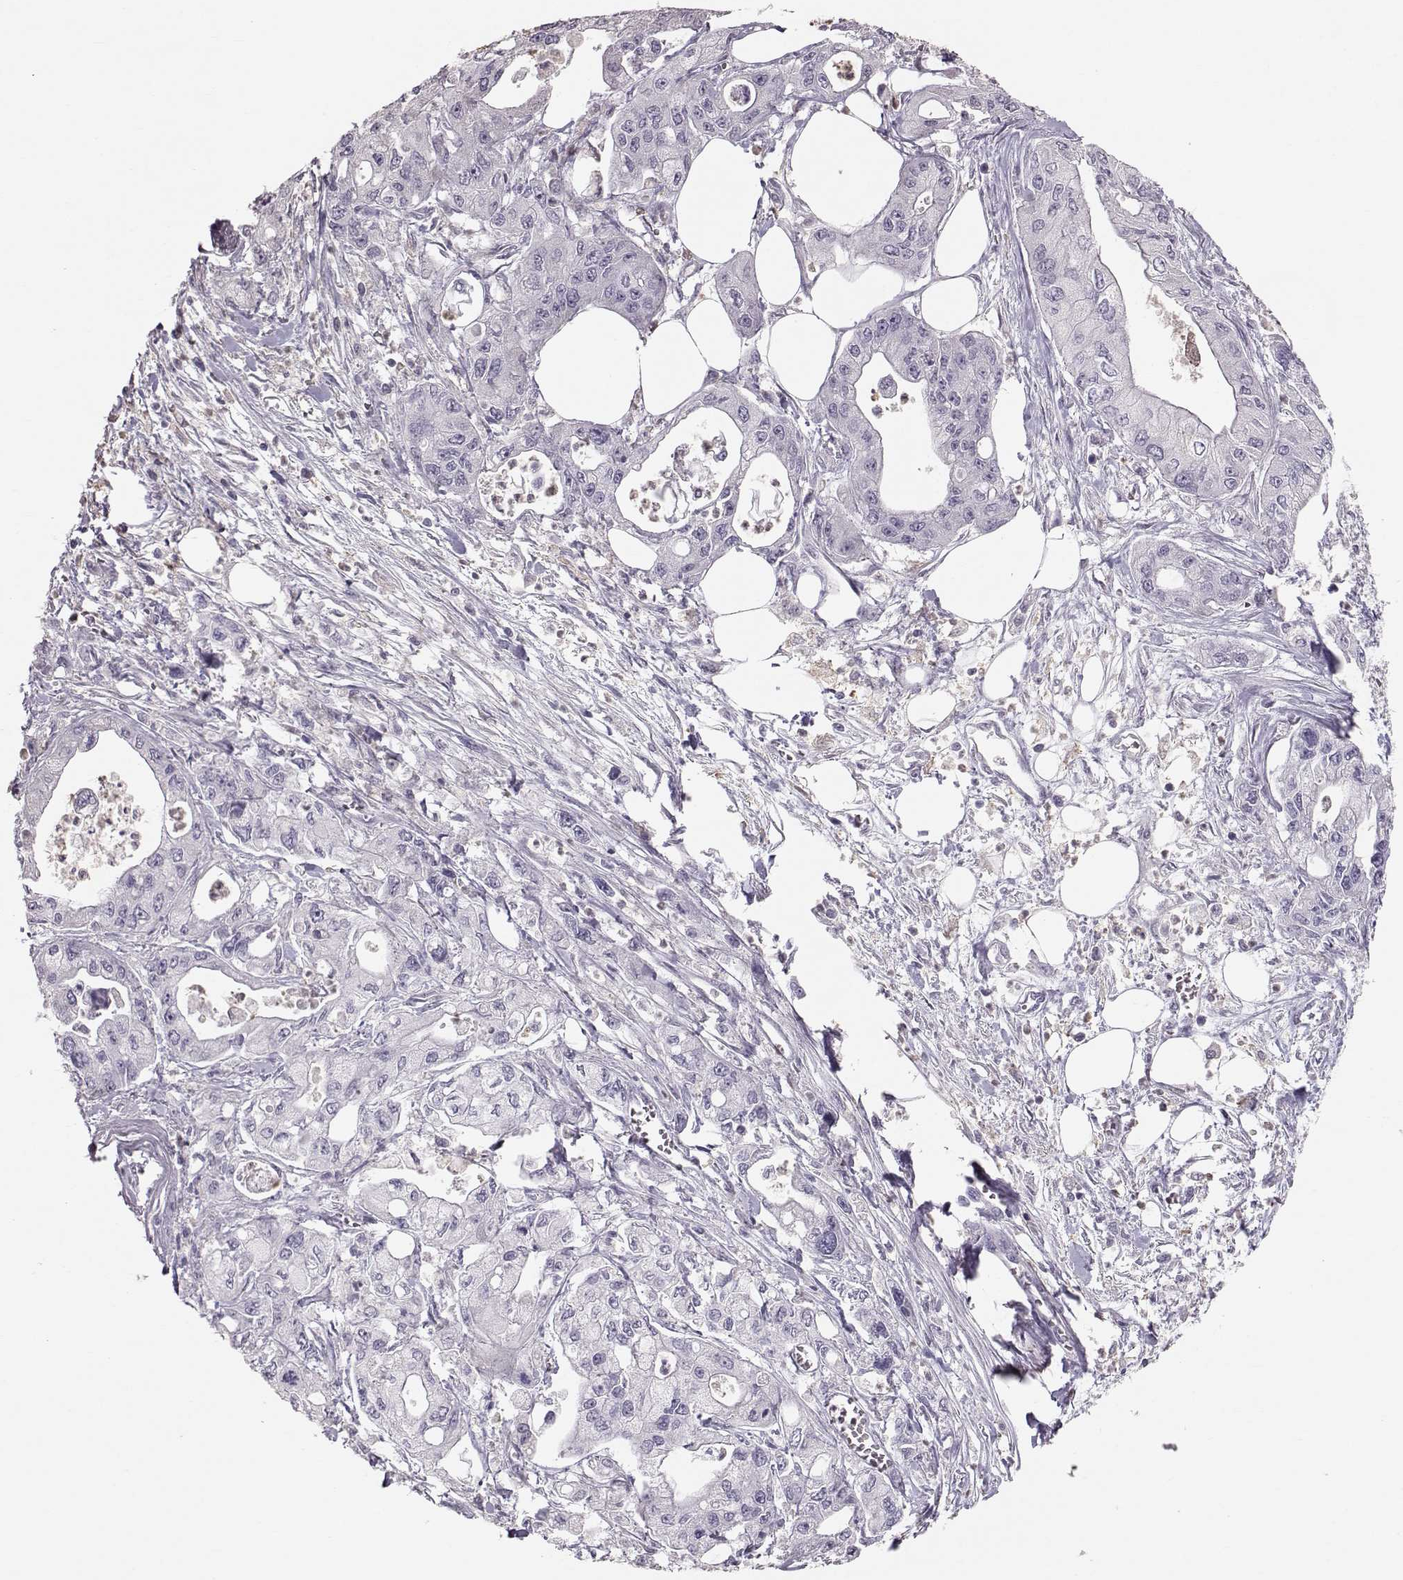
{"staining": {"intensity": "negative", "quantity": "none", "location": "none"}, "tissue": "pancreatic cancer", "cell_type": "Tumor cells", "image_type": "cancer", "snomed": [{"axis": "morphology", "description": "Adenocarcinoma, NOS"}, {"axis": "topography", "description": "Pancreas"}], "caption": "Pancreatic adenocarcinoma stained for a protein using immunohistochemistry (IHC) demonstrates no positivity tumor cells.", "gene": "POU1F1", "patient": {"sex": "male", "age": 70}}